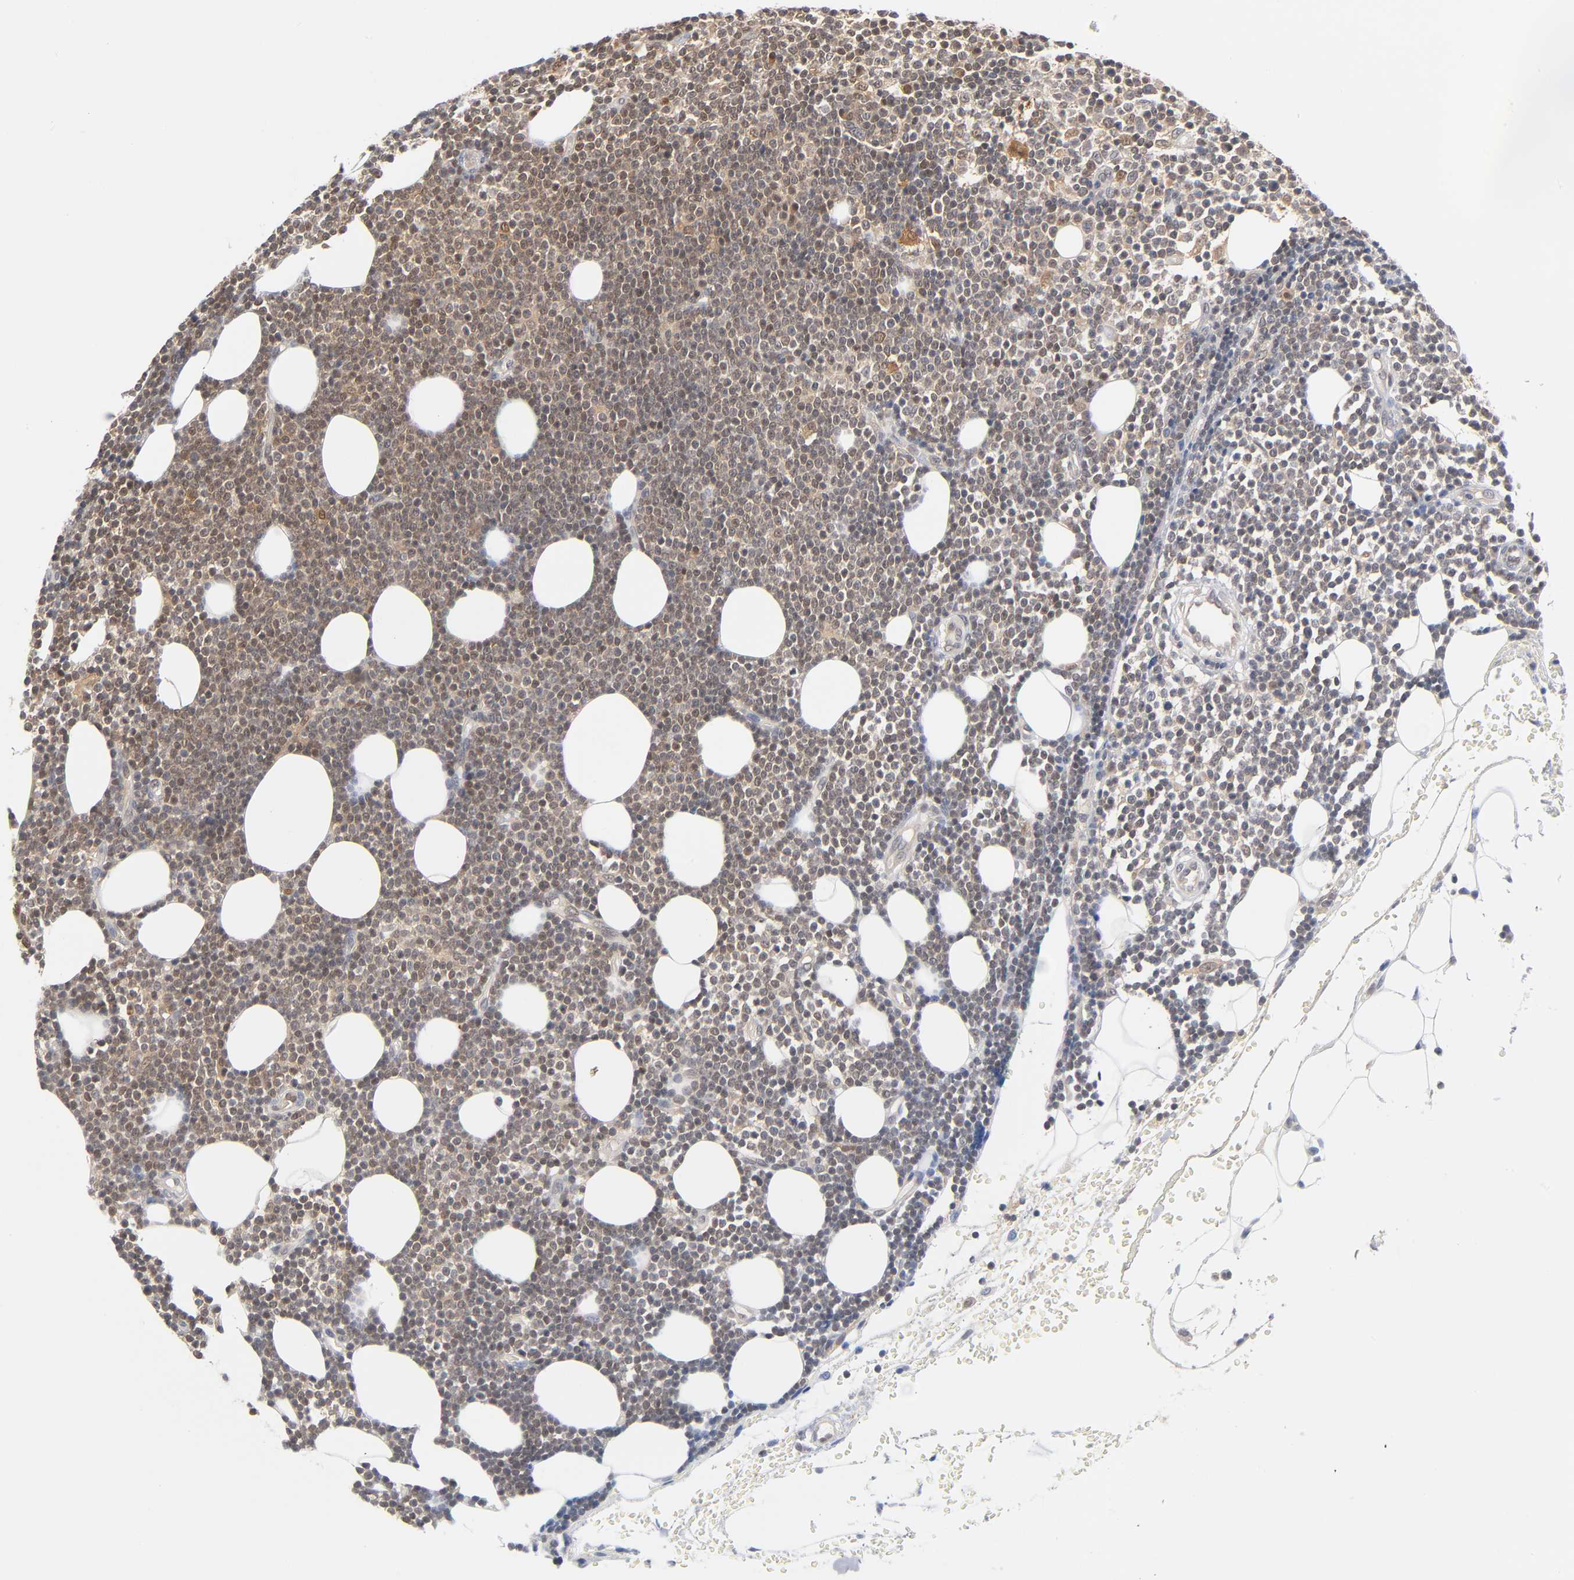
{"staining": {"intensity": "weak", "quantity": ">75%", "location": "cytoplasmic/membranous"}, "tissue": "lymphoma", "cell_type": "Tumor cells", "image_type": "cancer", "snomed": [{"axis": "morphology", "description": "Malignant lymphoma, non-Hodgkin's type, Low grade"}, {"axis": "topography", "description": "Soft tissue"}], "caption": "Protein analysis of lymphoma tissue demonstrates weak cytoplasmic/membranous expression in about >75% of tumor cells.", "gene": "DFFB", "patient": {"sex": "male", "age": 92}}